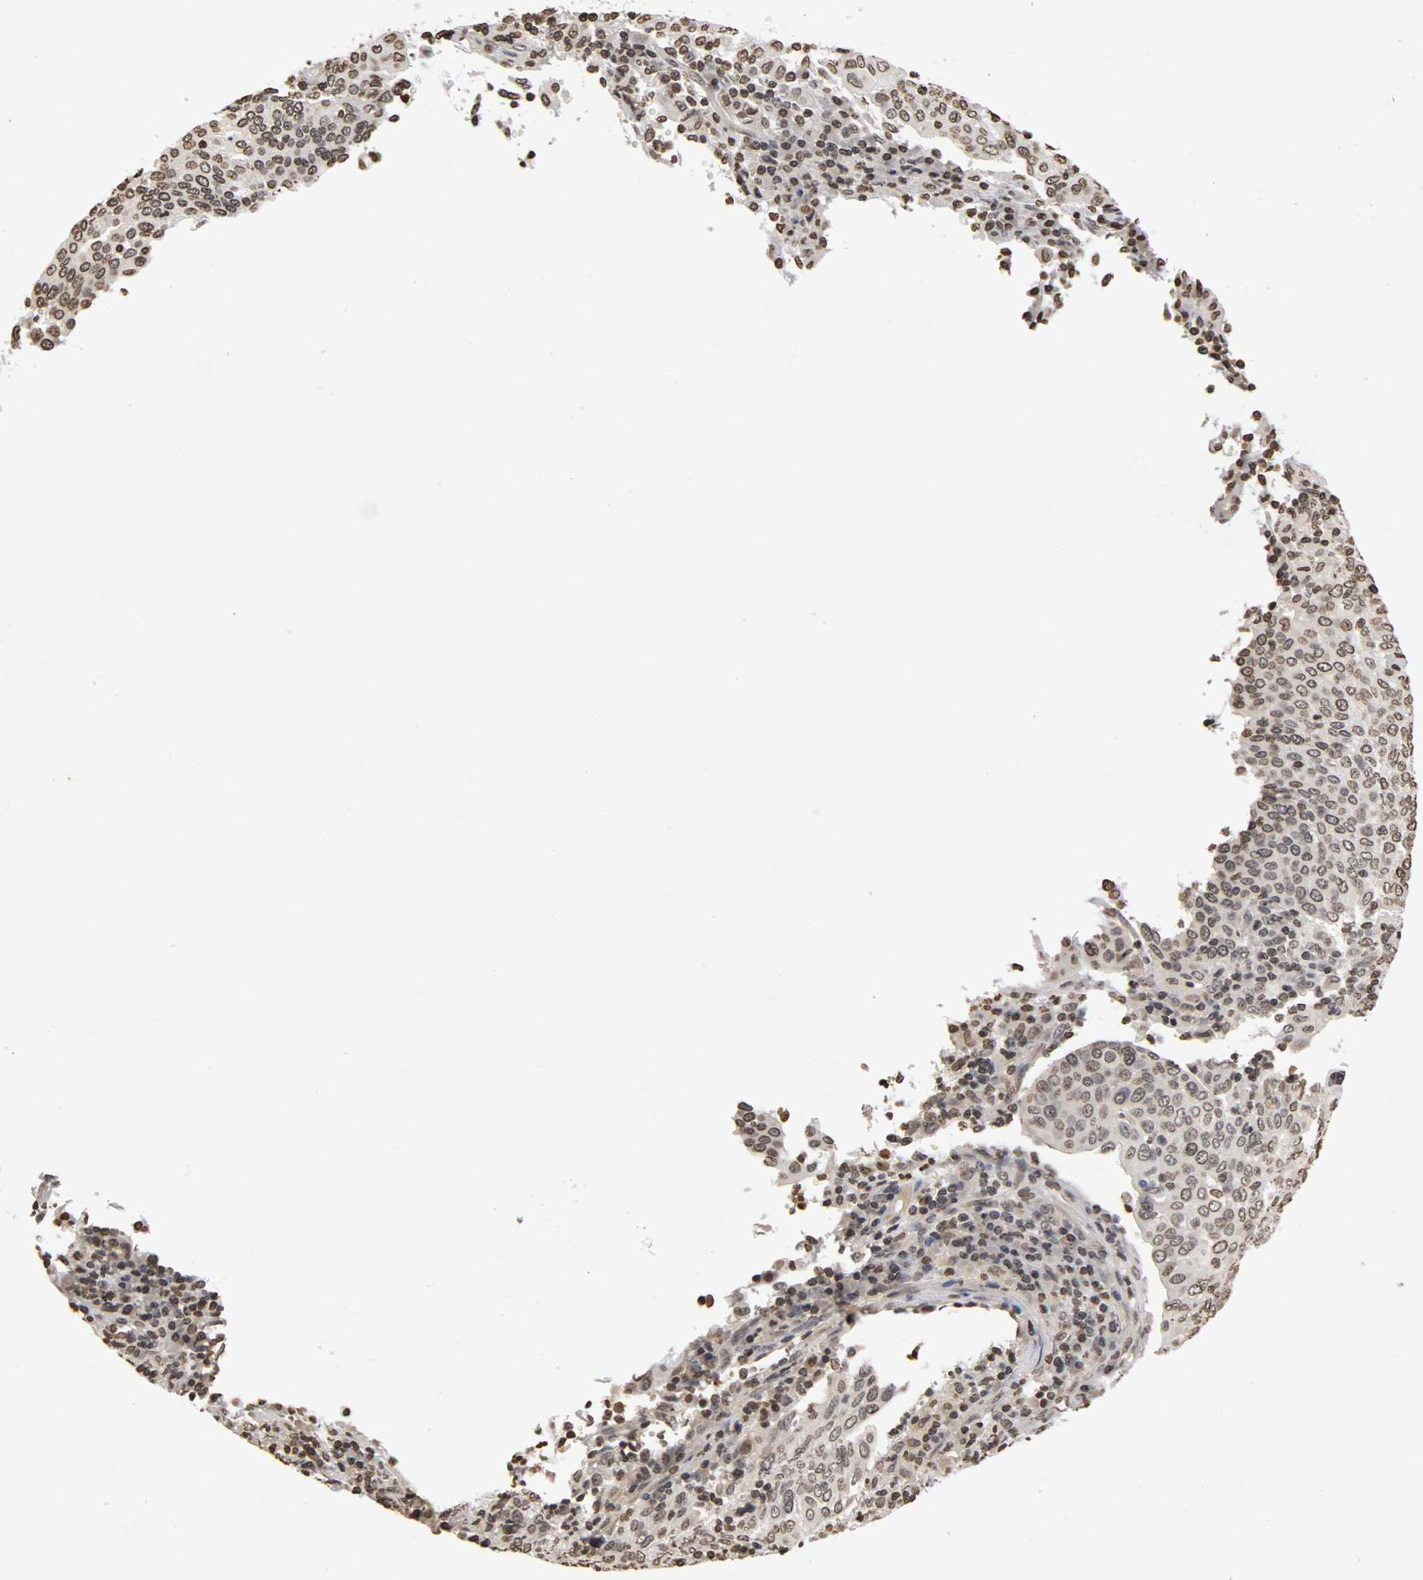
{"staining": {"intensity": "weak", "quantity": "25%-75%", "location": "nuclear"}, "tissue": "cervical cancer", "cell_type": "Tumor cells", "image_type": "cancer", "snomed": [{"axis": "morphology", "description": "Squamous cell carcinoma, NOS"}, {"axis": "topography", "description": "Cervix"}], "caption": "Human cervical cancer (squamous cell carcinoma) stained for a protein (brown) demonstrates weak nuclear positive positivity in approximately 25%-75% of tumor cells.", "gene": "ERCC2", "patient": {"sex": "female", "age": 40}}